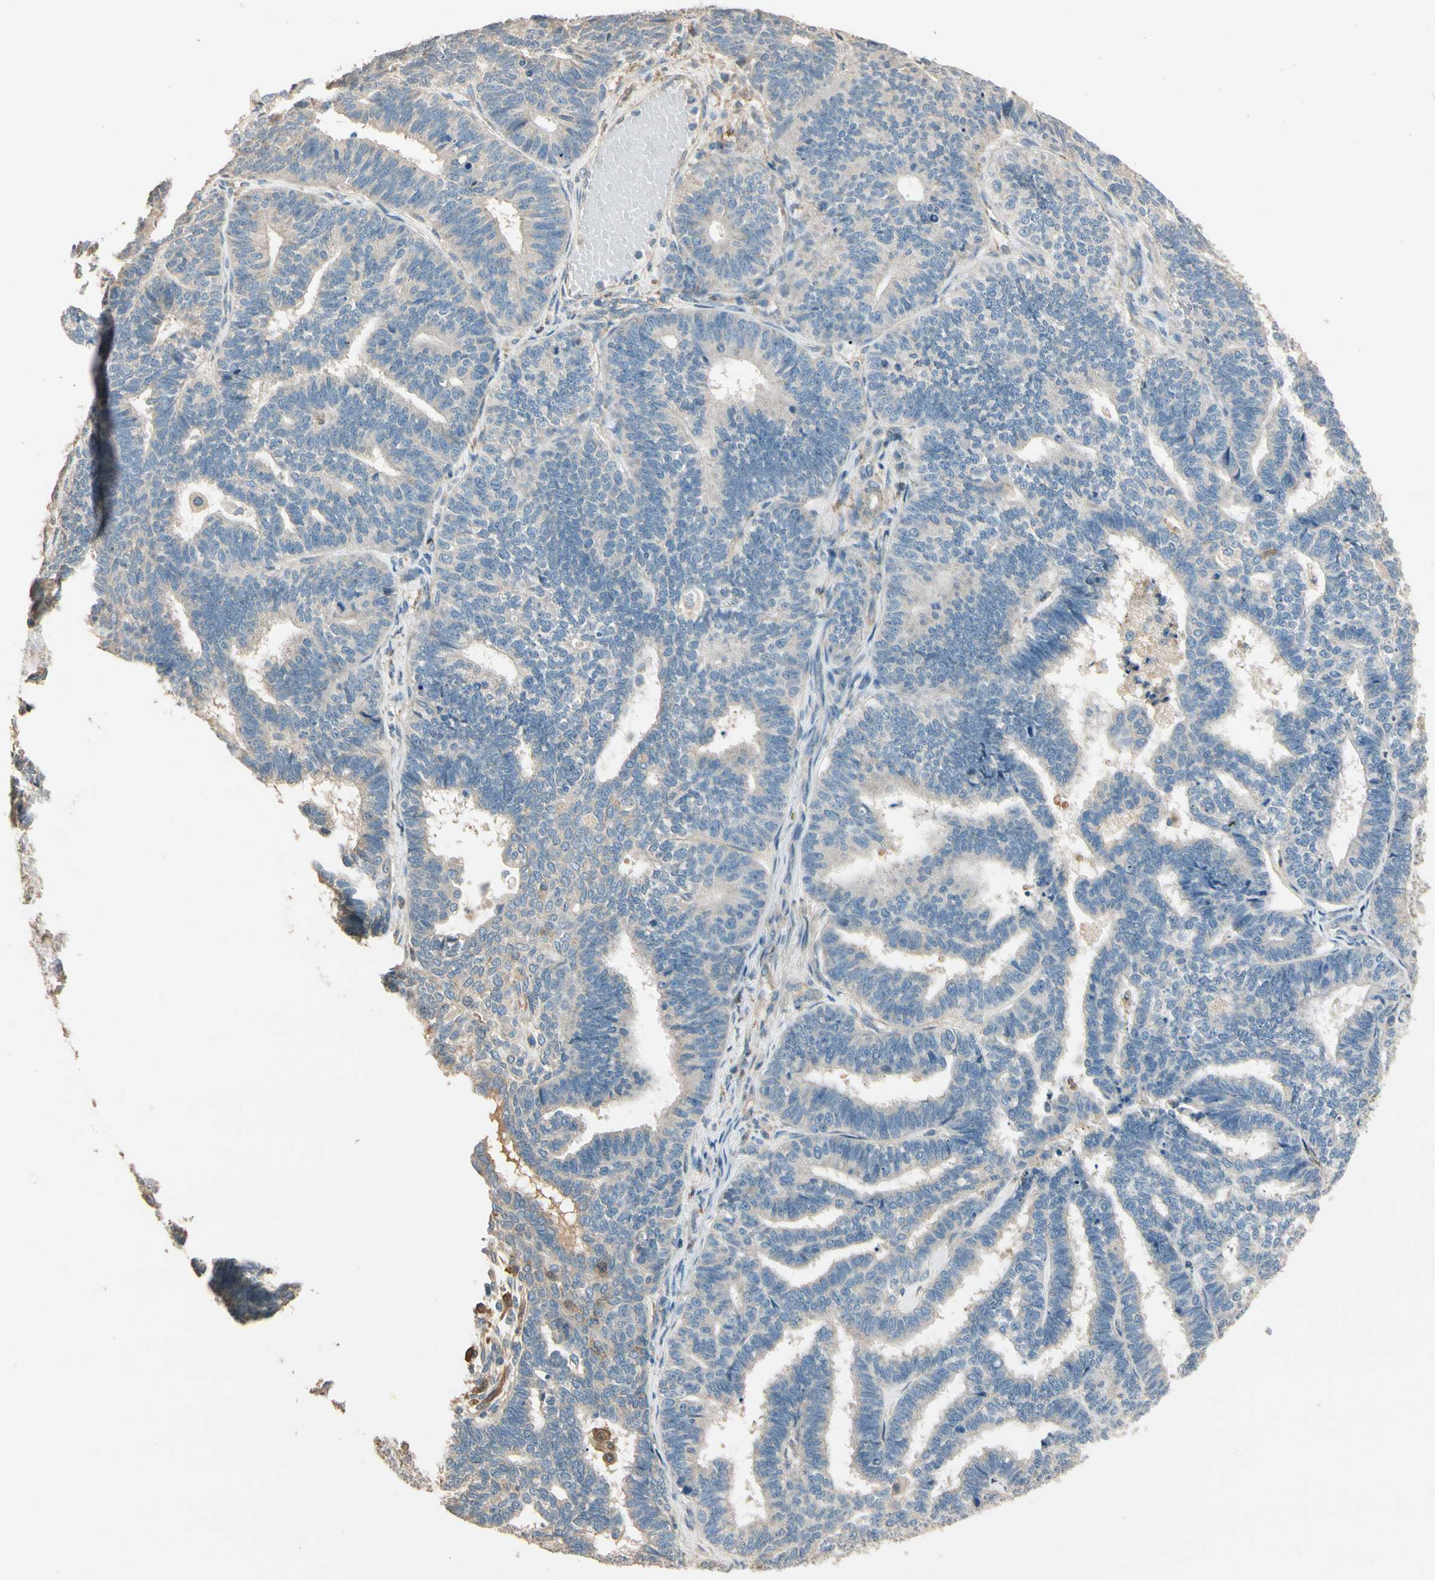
{"staining": {"intensity": "weak", "quantity": "<25%", "location": "cytoplasmic/membranous"}, "tissue": "endometrial cancer", "cell_type": "Tumor cells", "image_type": "cancer", "snomed": [{"axis": "morphology", "description": "Adenocarcinoma, NOS"}, {"axis": "topography", "description": "Endometrium"}], "caption": "An immunohistochemistry image of endometrial adenocarcinoma is shown. There is no staining in tumor cells of endometrial adenocarcinoma. (Brightfield microscopy of DAB (3,3'-diaminobenzidine) immunohistochemistry (IHC) at high magnification).", "gene": "CDH6", "patient": {"sex": "female", "age": 70}}